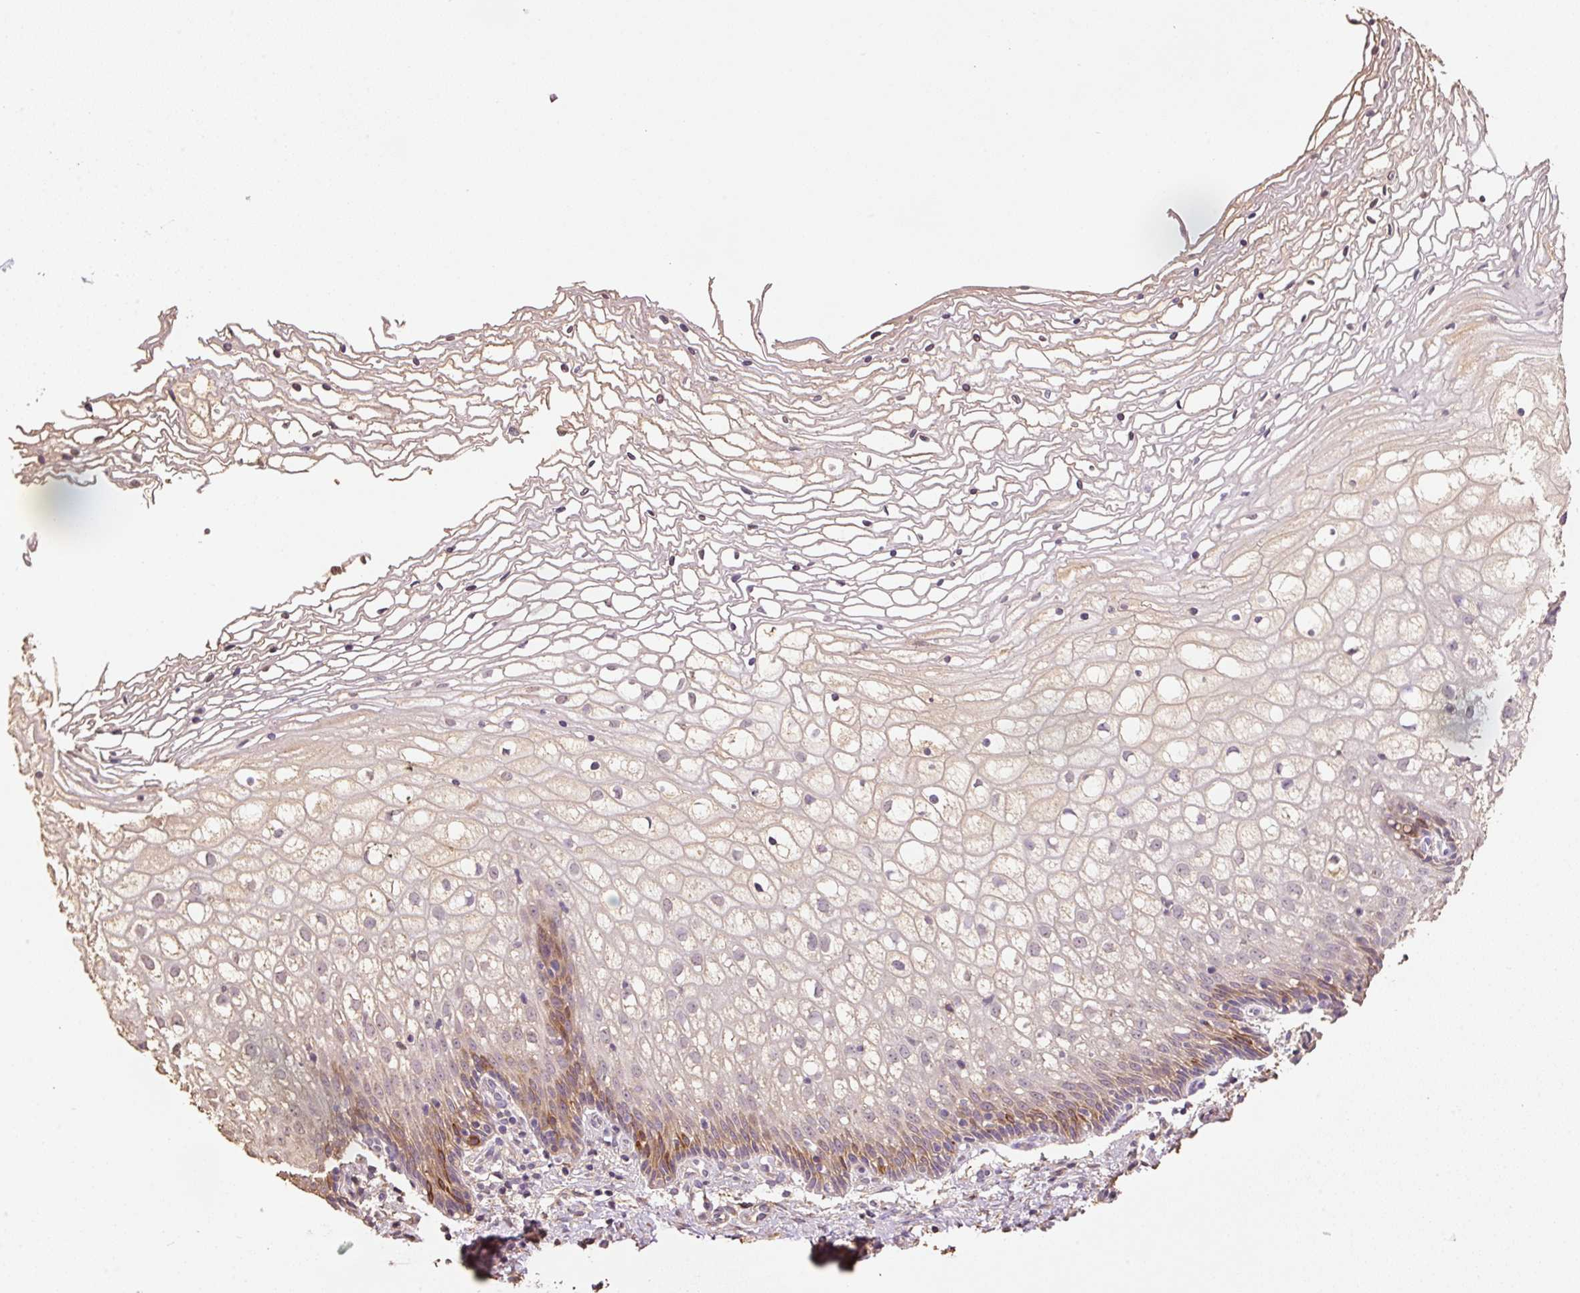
{"staining": {"intensity": "weak", "quantity": "<25%", "location": "cytoplasmic/membranous"}, "tissue": "cervix", "cell_type": "Glandular cells", "image_type": "normal", "snomed": [{"axis": "morphology", "description": "Normal tissue, NOS"}, {"axis": "topography", "description": "Cervix"}], "caption": "This micrograph is of benign cervix stained with IHC to label a protein in brown with the nuclei are counter-stained blue. There is no positivity in glandular cells. Brightfield microscopy of immunohistochemistry (IHC) stained with DAB (3,3'-diaminobenzidine) (brown) and hematoxylin (blue), captured at high magnification.", "gene": "HERC2", "patient": {"sex": "female", "age": 36}}